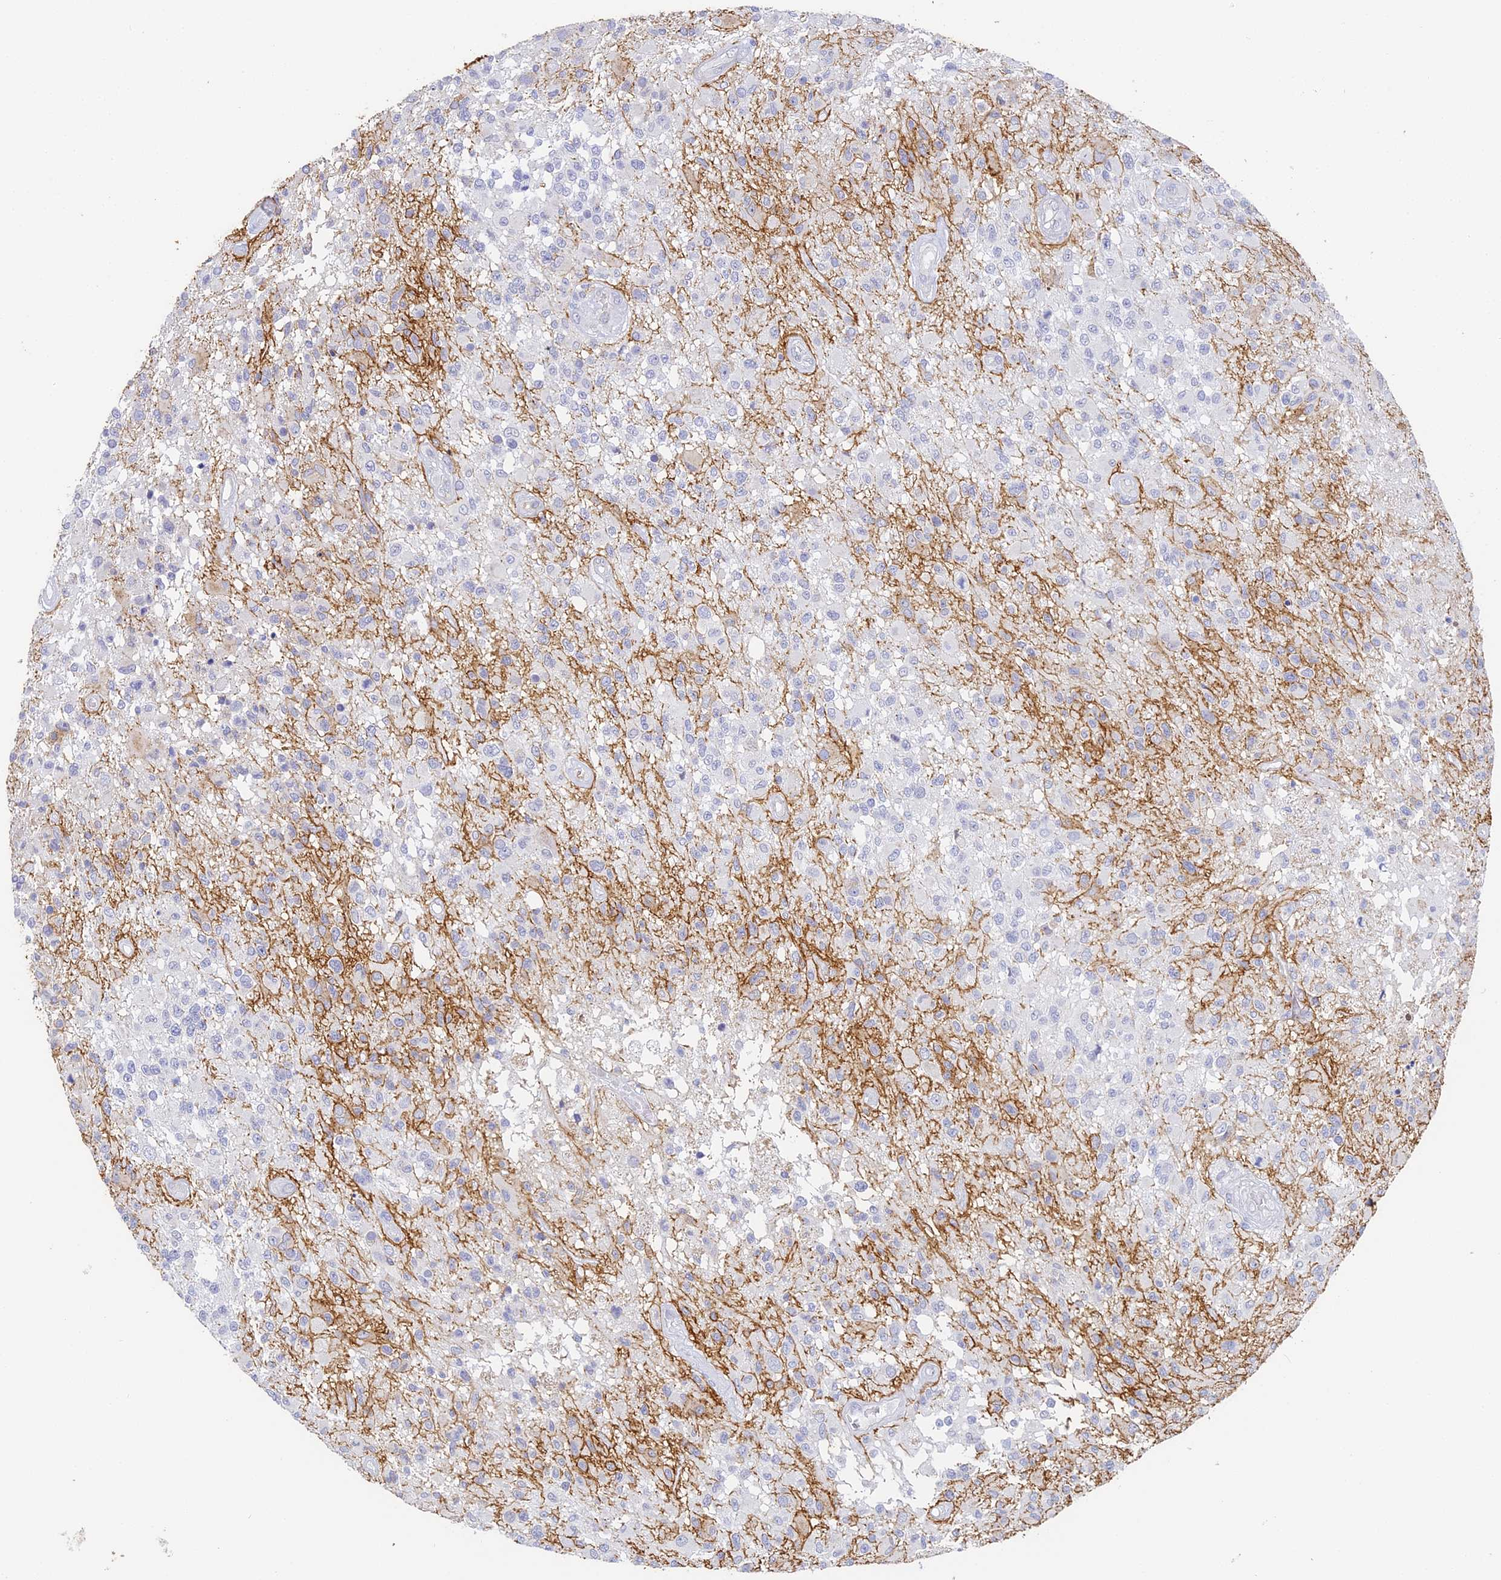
{"staining": {"intensity": "negative", "quantity": "none", "location": "none"}, "tissue": "glioma", "cell_type": "Tumor cells", "image_type": "cancer", "snomed": [{"axis": "morphology", "description": "Glioma, malignant, High grade"}, {"axis": "morphology", "description": "Glioblastoma, NOS"}, {"axis": "topography", "description": "Brain"}], "caption": "This is an immunohistochemistry (IHC) micrograph of glioma. There is no expression in tumor cells.", "gene": "GJA1", "patient": {"sex": "male", "age": 60}}